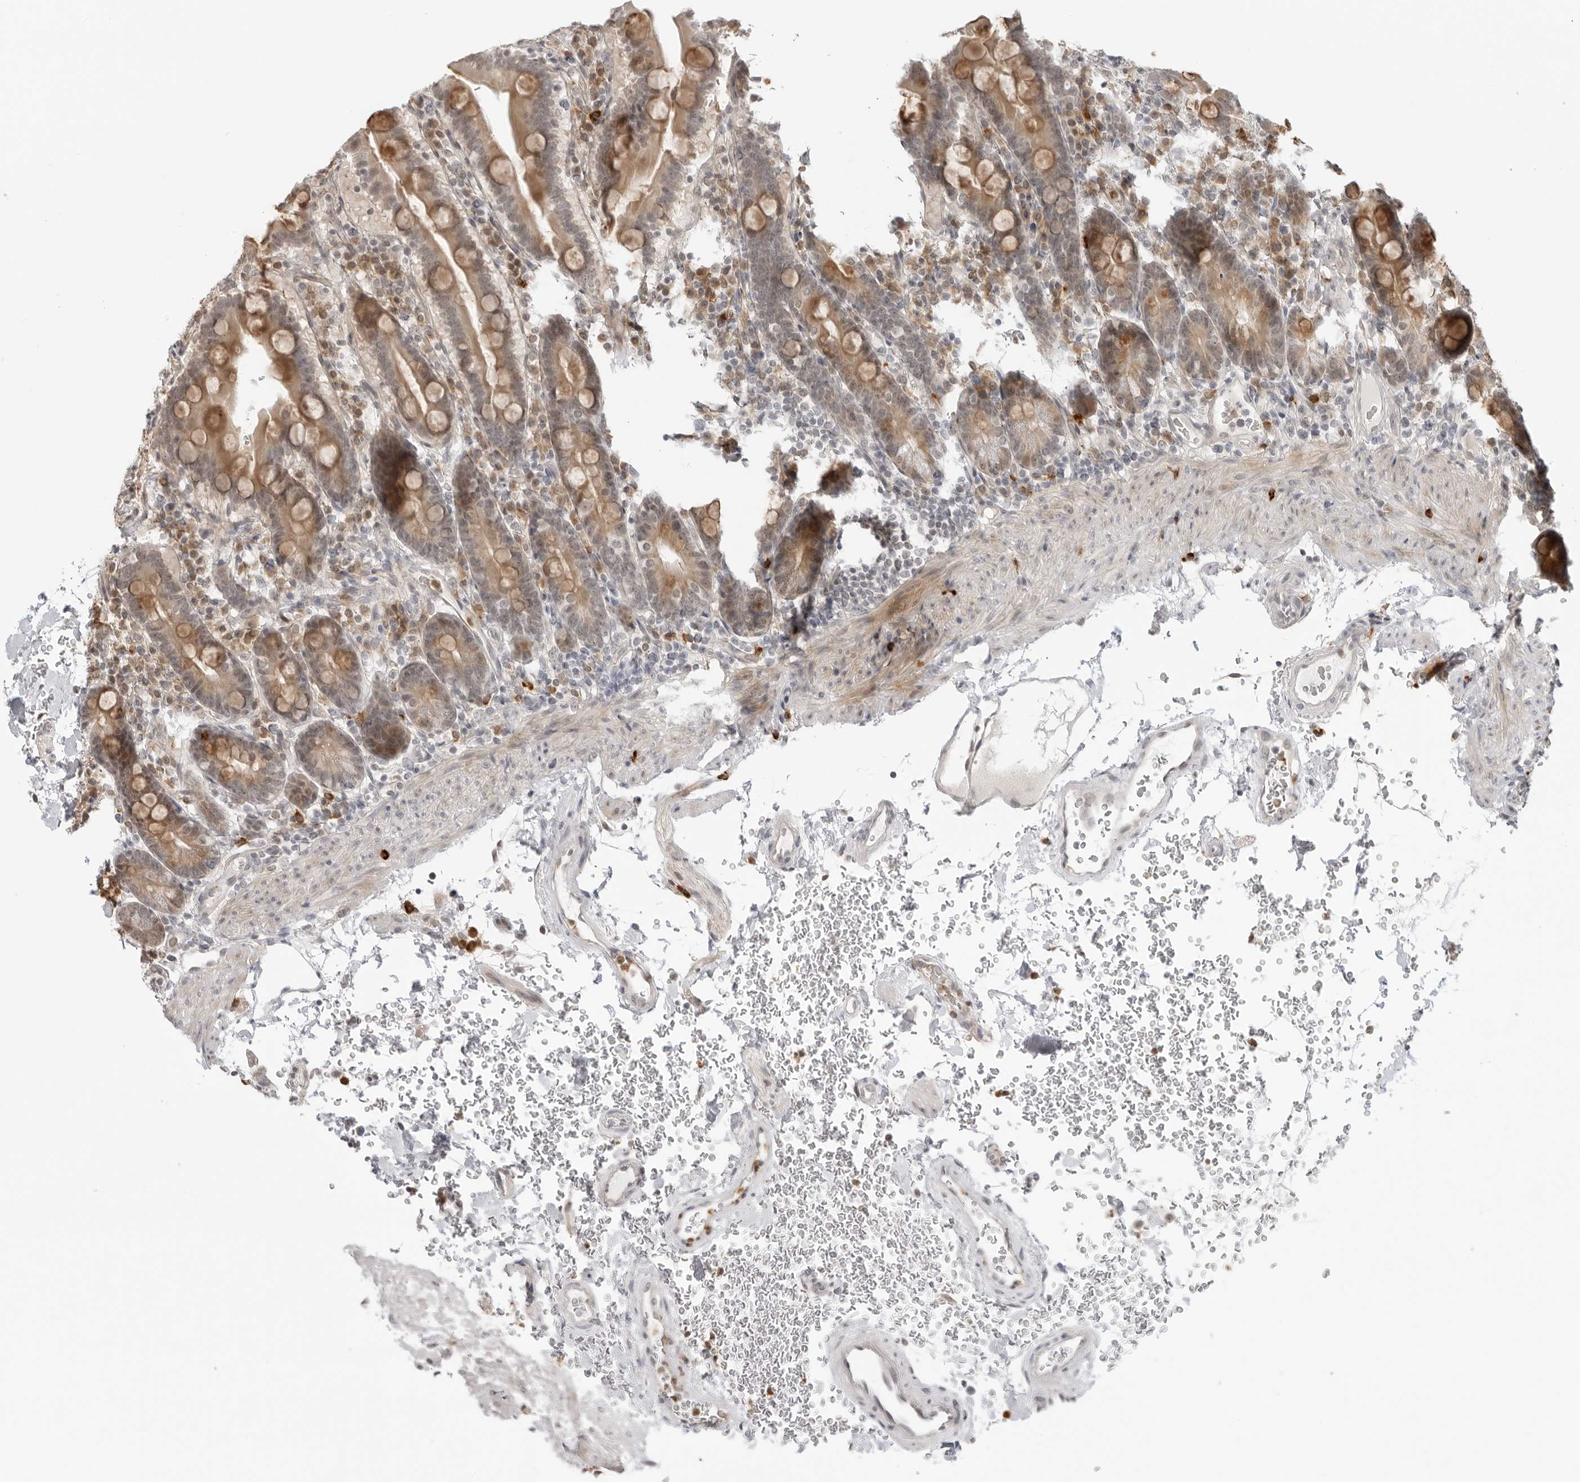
{"staining": {"intensity": "weak", "quantity": ">75%", "location": "cytoplasmic/membranous"}, "tissue": "duodenum", "cell_type": "Glandular cells", "image_type": "normal", "snomed": [{"axis": "morphology", "description": "Normal tissue, NOS"}, {"axis": "topography", "description": "Duodenum"}], "caption": "Duodenum stained with a protein marker exhibits weak staining in glandular cells.", "gene": "SUGCT", "patient": {"sex": "male", "age": 54}}